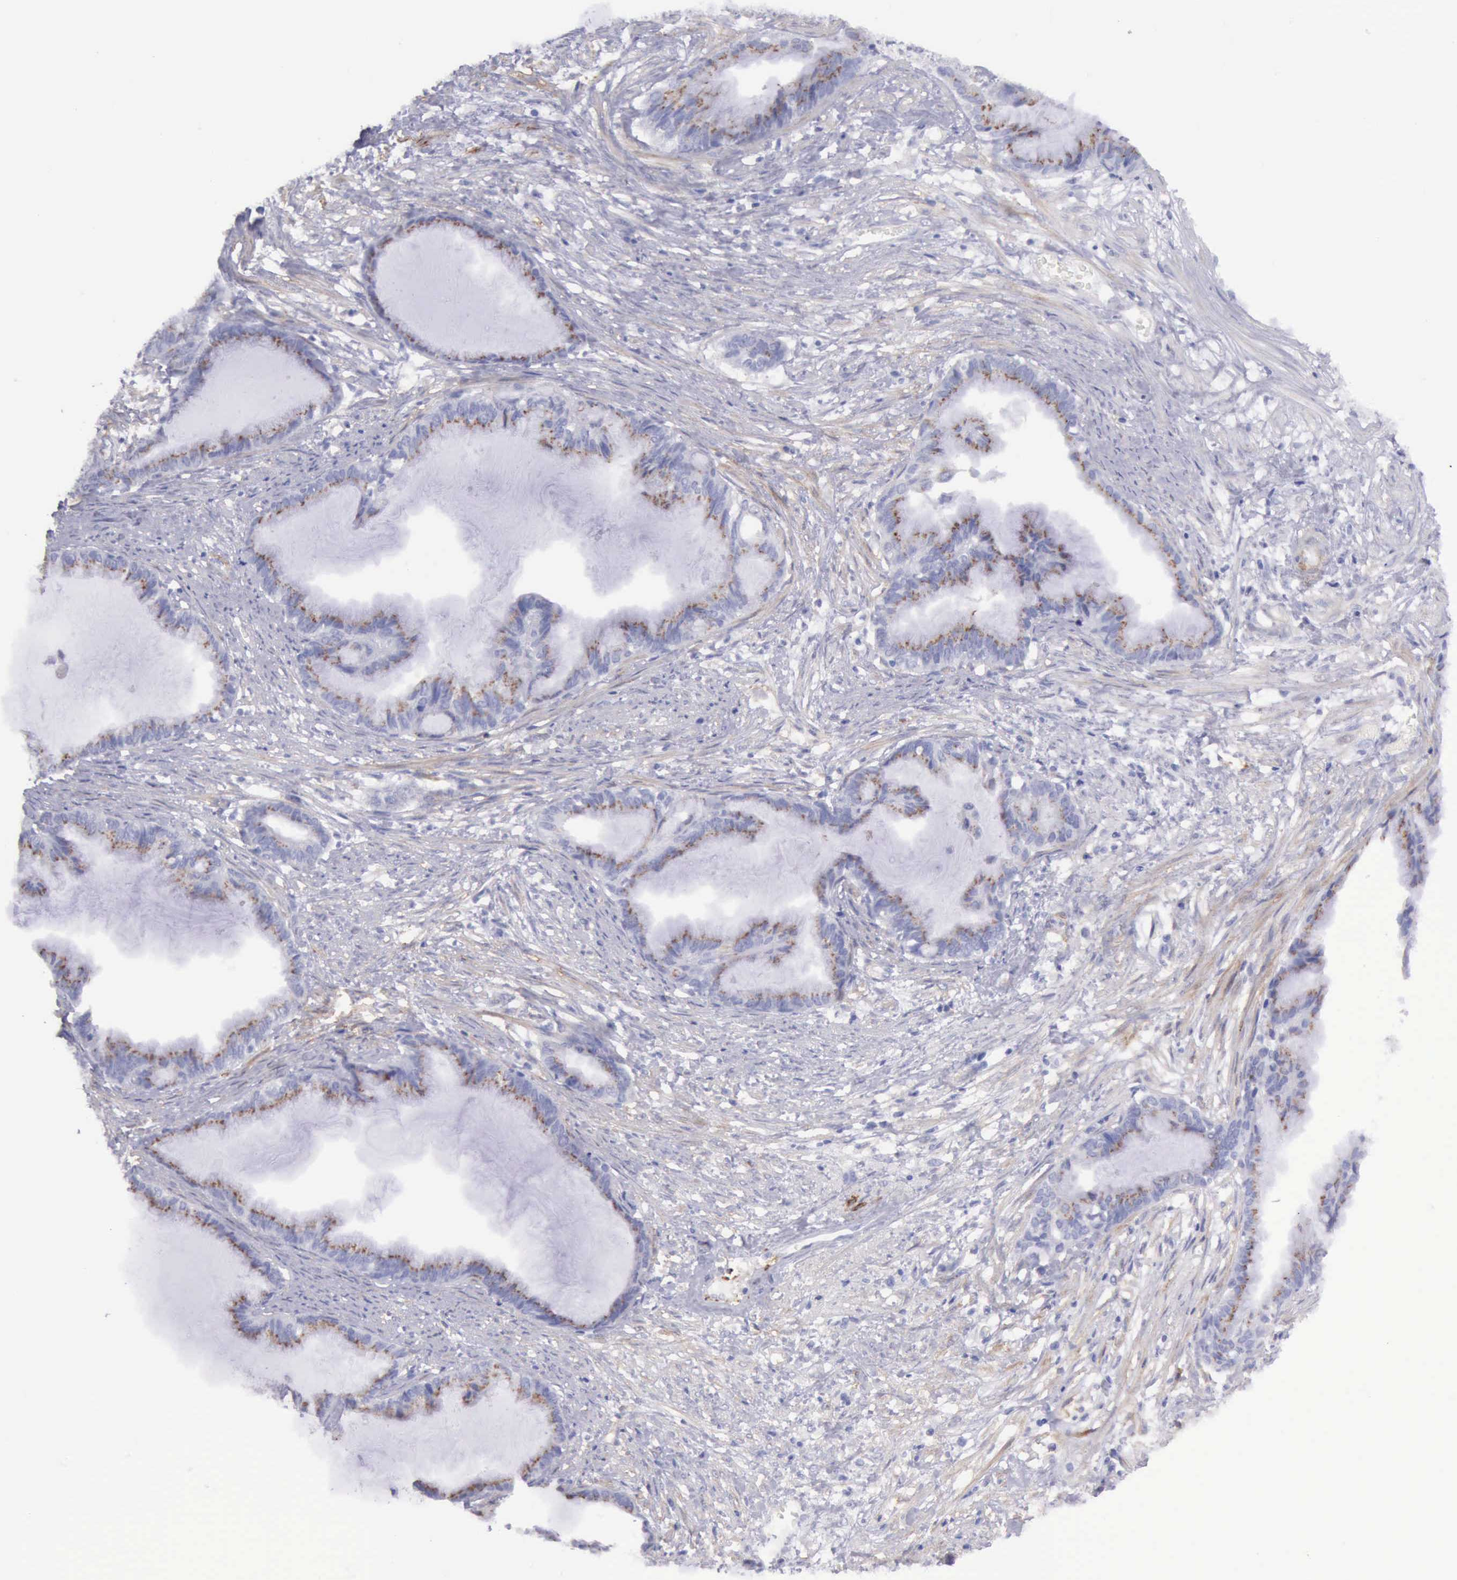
{"staining": {"intensity": "moderate", "quantity": "25%-75%", "location": "cytoplasmic/membranous"}, "tissue": "endometrial cancer", "cell_type": "Tumor cells", "image_type": "cancer", "snomed": [{"axis": "morphology", "description": "Adenocarcinoma, NOS"}, {"axis": "topography", "description": "Endometrium"}], "caption": "High-magnification brightfield microscopy of endometrial adenocarcinoma stained with DAB (brown) and counterstained with hematoxylin (blue). tumor cells exhibit moderate cytoplasmic/membranous positivity is seen in about25%-75% of cells.", "gene": "AOC3", "patient": {"sex": "female", "age": 86}}